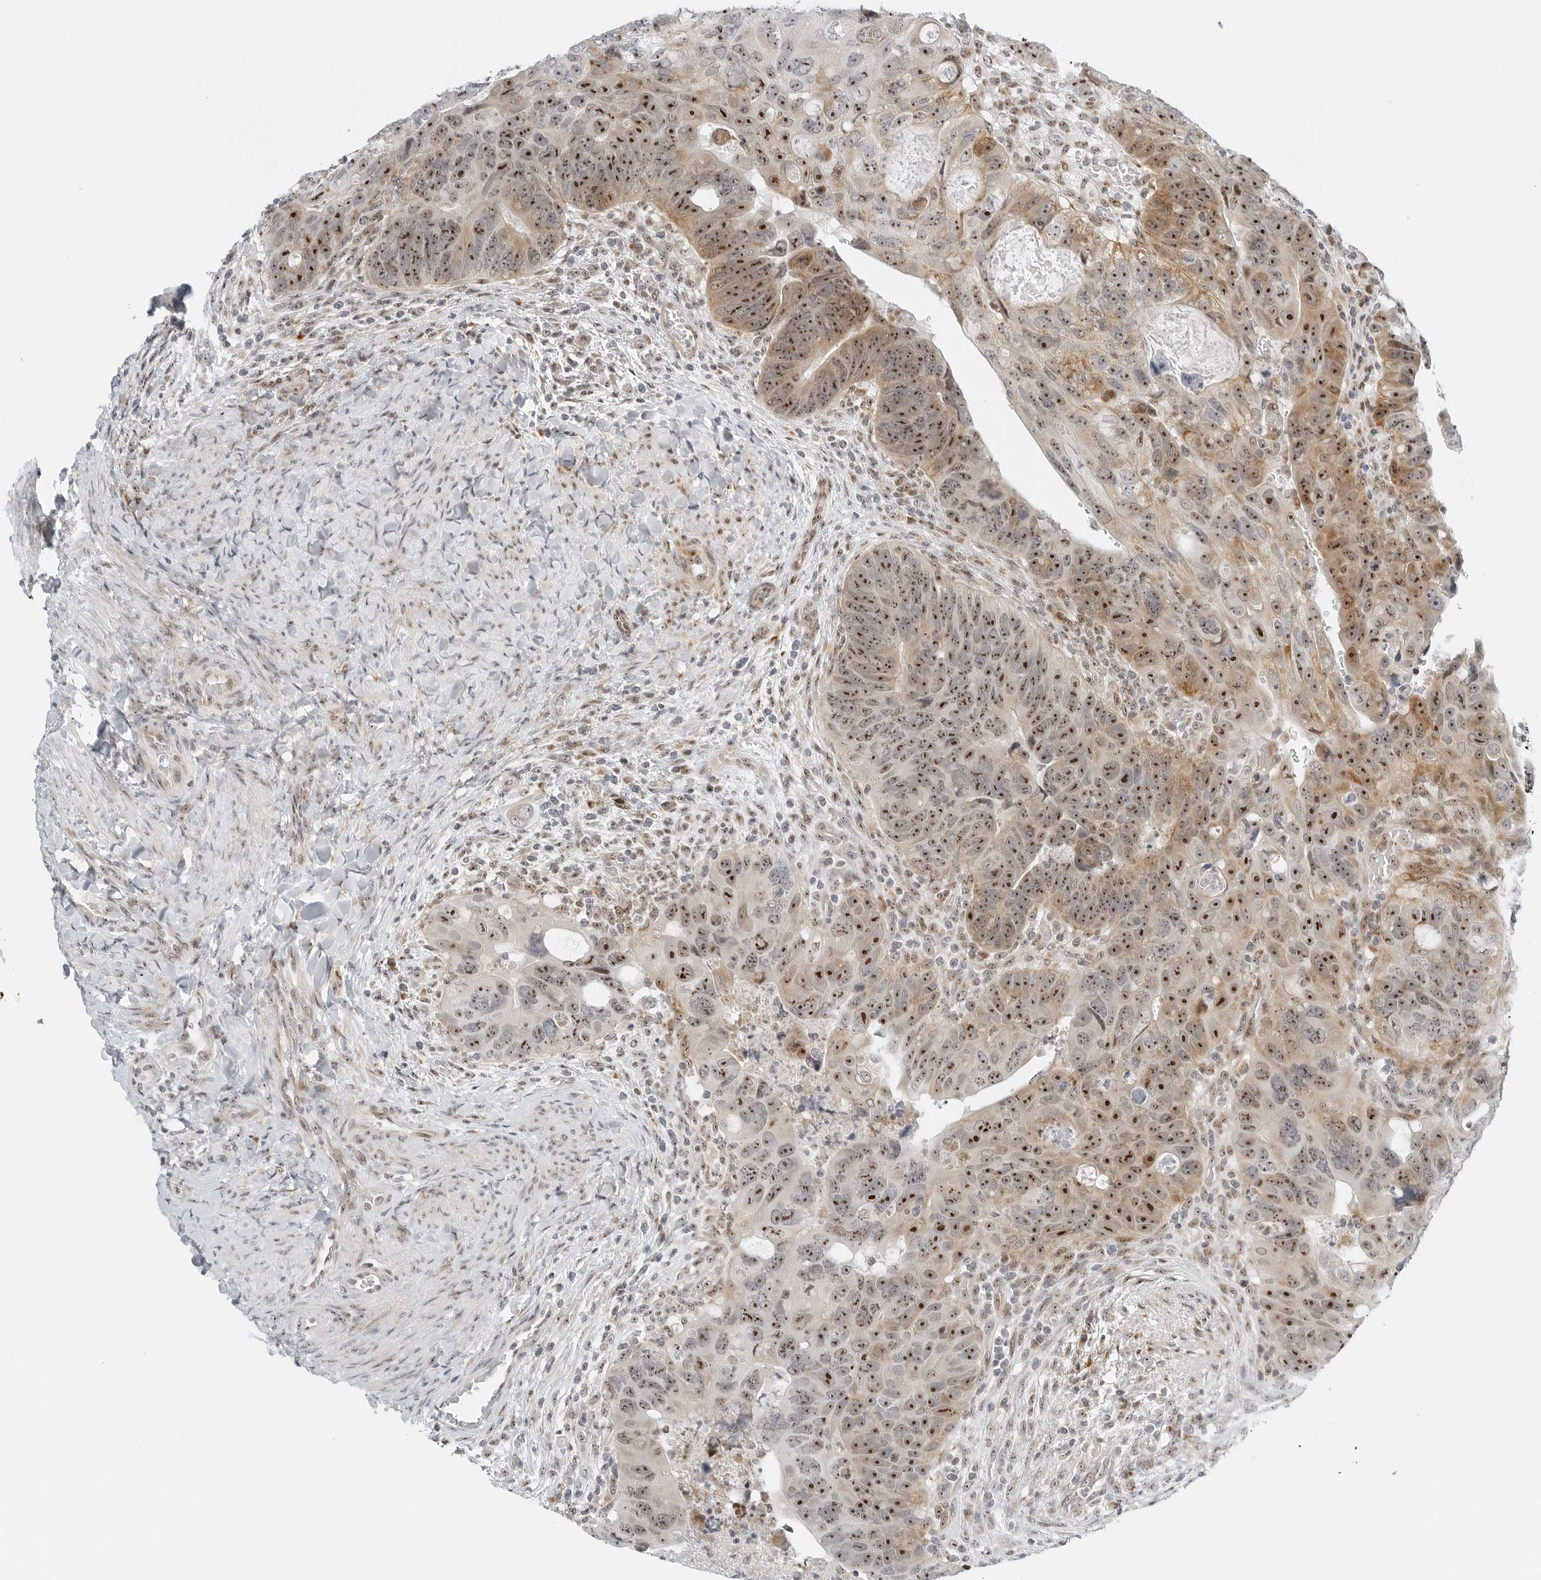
{"staining": {"intensity": "strong", "quantity": "25%-75%", "location": "cytoplasmic/membranous,nuclear"}, "tissue": "colorectal cancer", "cell_type": "Tumor cells", "image_type": "cancer", "snomed": [{"axis": "morphology", "description": "Adenocarcinoma, NOS"}, {"axis": "topography", "description": "Rectum"}], "caption": "High-power microscopy captured an IHC micrograph of adenocarcinoma (colorectal), revealing strong cytoplasmic/membranous and nuclear expression in about 25%-75% of tumor cells.", "gene": "RIMKLA", "patient": {"sex": "male", "age": 59}}